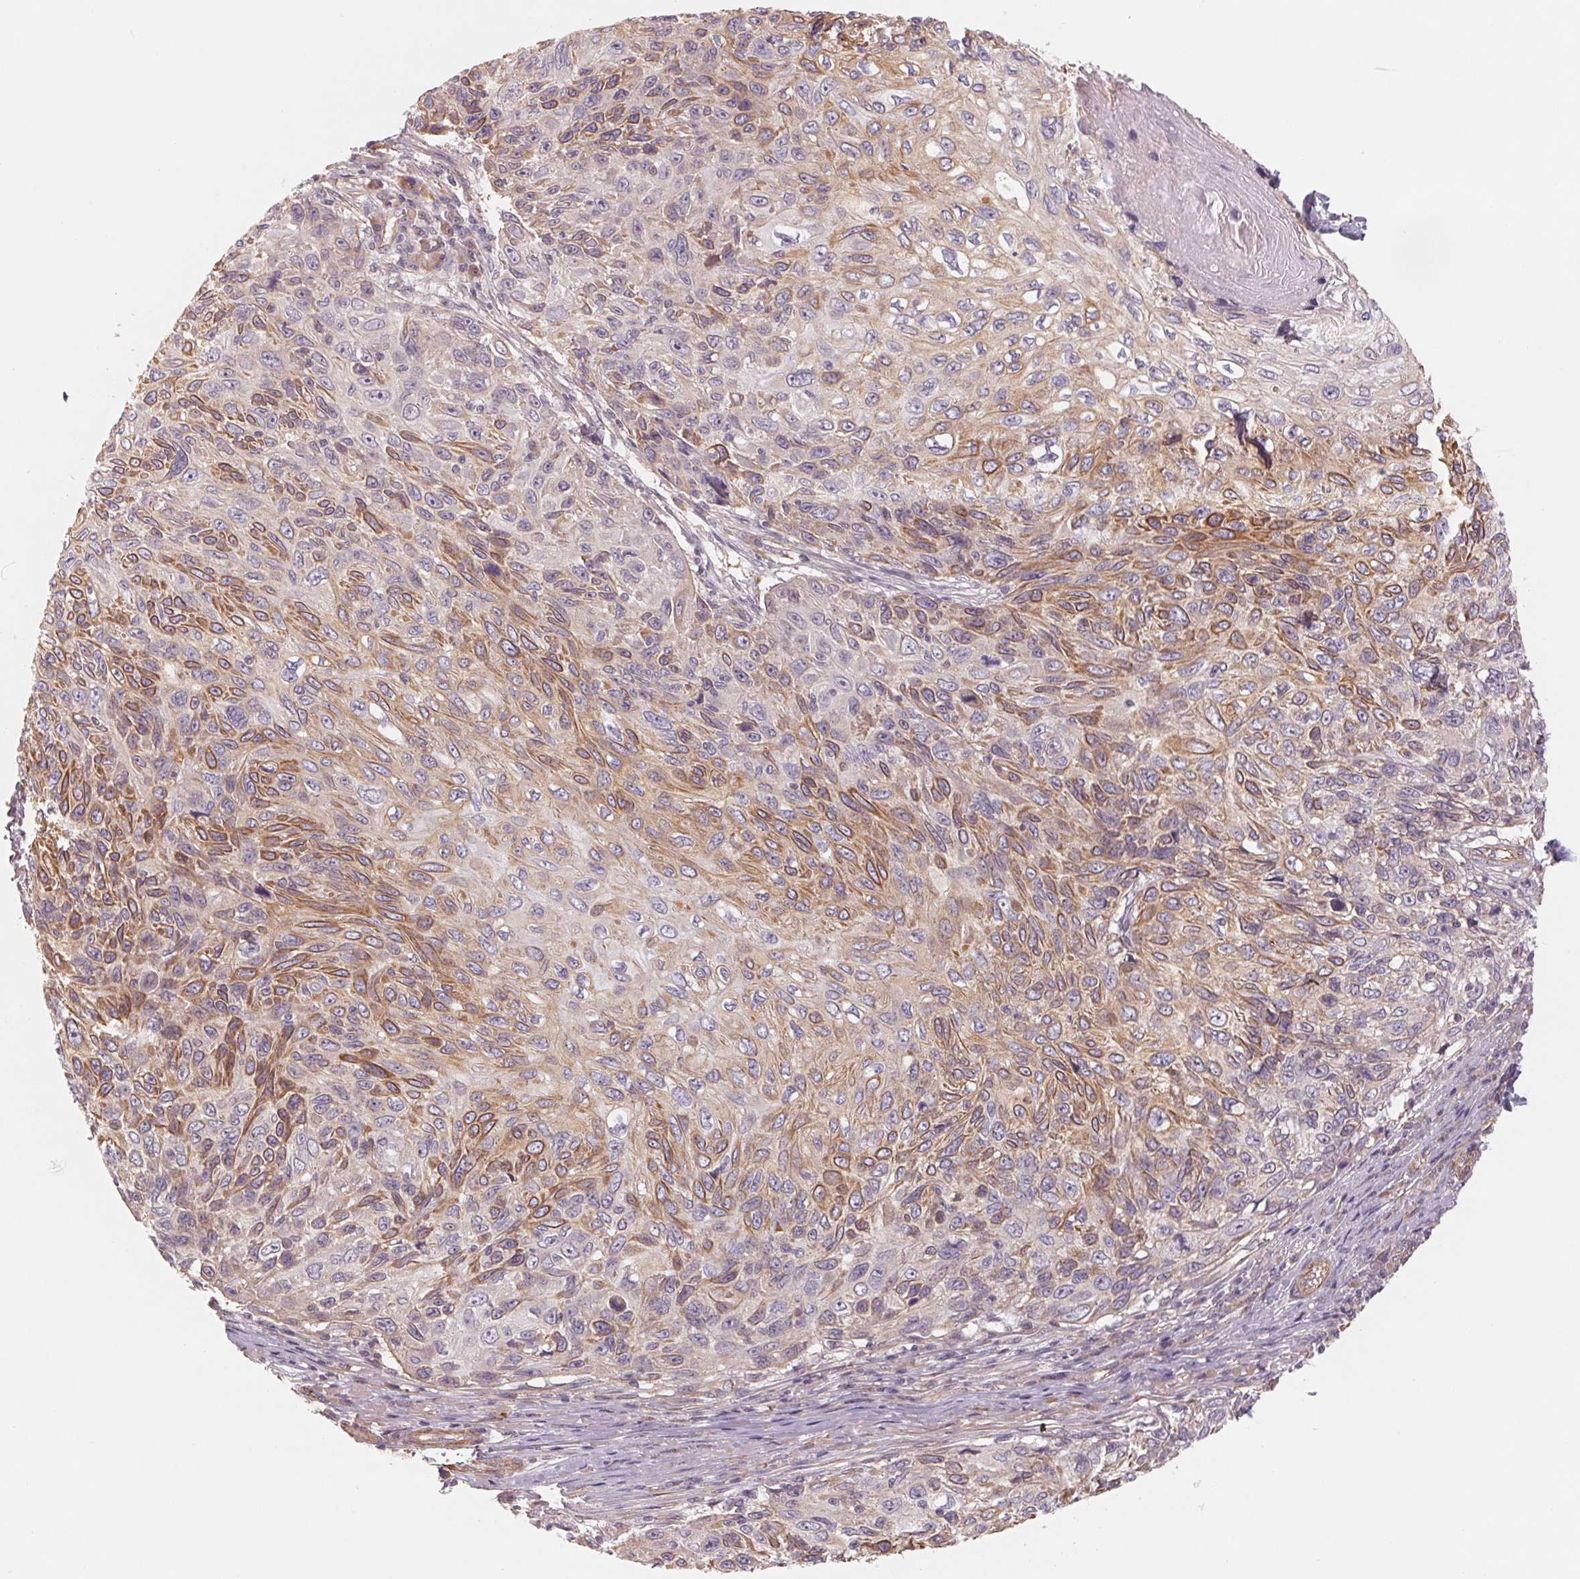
{"staining": {"intensity": "moderate", "quantity": "25%-75%", "location": "cytoplasmic/membranous"}, "tissue": "skin cancer", "cell_type": "Tumor cells", "image_type": "cancer", "snomed": [{"axis": "morphology", "description": "Squamous cell carcinoma, NOS"}, {"axis": "topography", "description": "Skin"}], "caption": "This is an image of immunohistochemistry (IHC) staining of skin cancer (squamous cell carcinoma), which shows moderate expression in the cytoplasmic/membranous of tumor cells.", "gene": "CCDC112", "patient": {"sex": "male", "age": 92}}